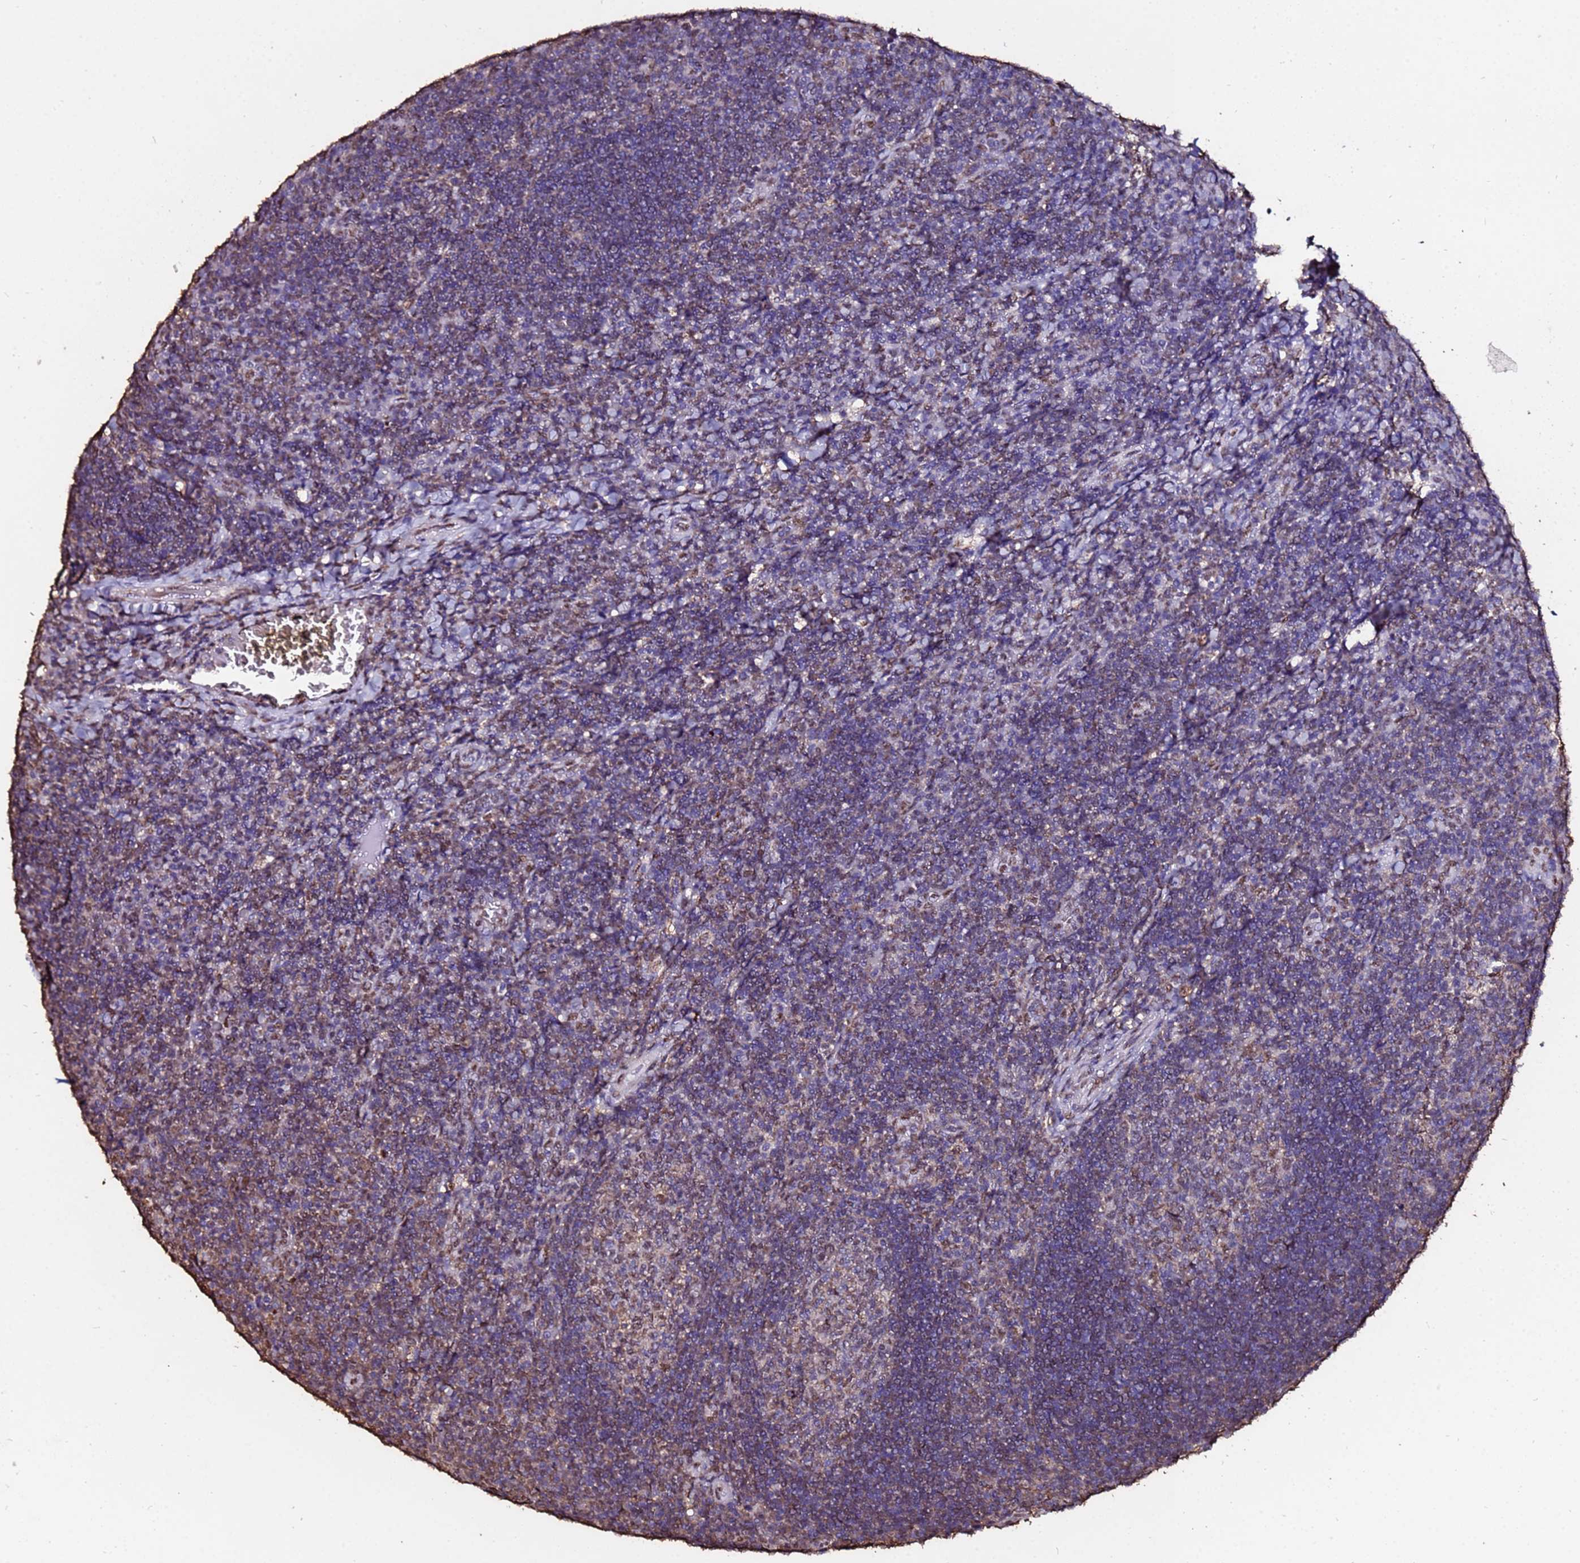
{"staining": {"intensity": "moderate", "quantity": "25%-75%", "location": "cytoplasmic/membranous,nuclear"}, "tissue": "tonsil", "cell_type": "Germinal center cells", "image_type": "normal", "snomed": [{"axis": "morphology", "description": "Normal tissue, NOS"}, {"axis": "topography", "description": "Tonsil"}], "caption": "Protein staining displays moderate cytoplasmic/membranous,nuclear expression in about 25%-75% of germinal center cells in benign tonsil.", "gene": "TRIP6", "patient": {"sex": "male", "age": 17}}